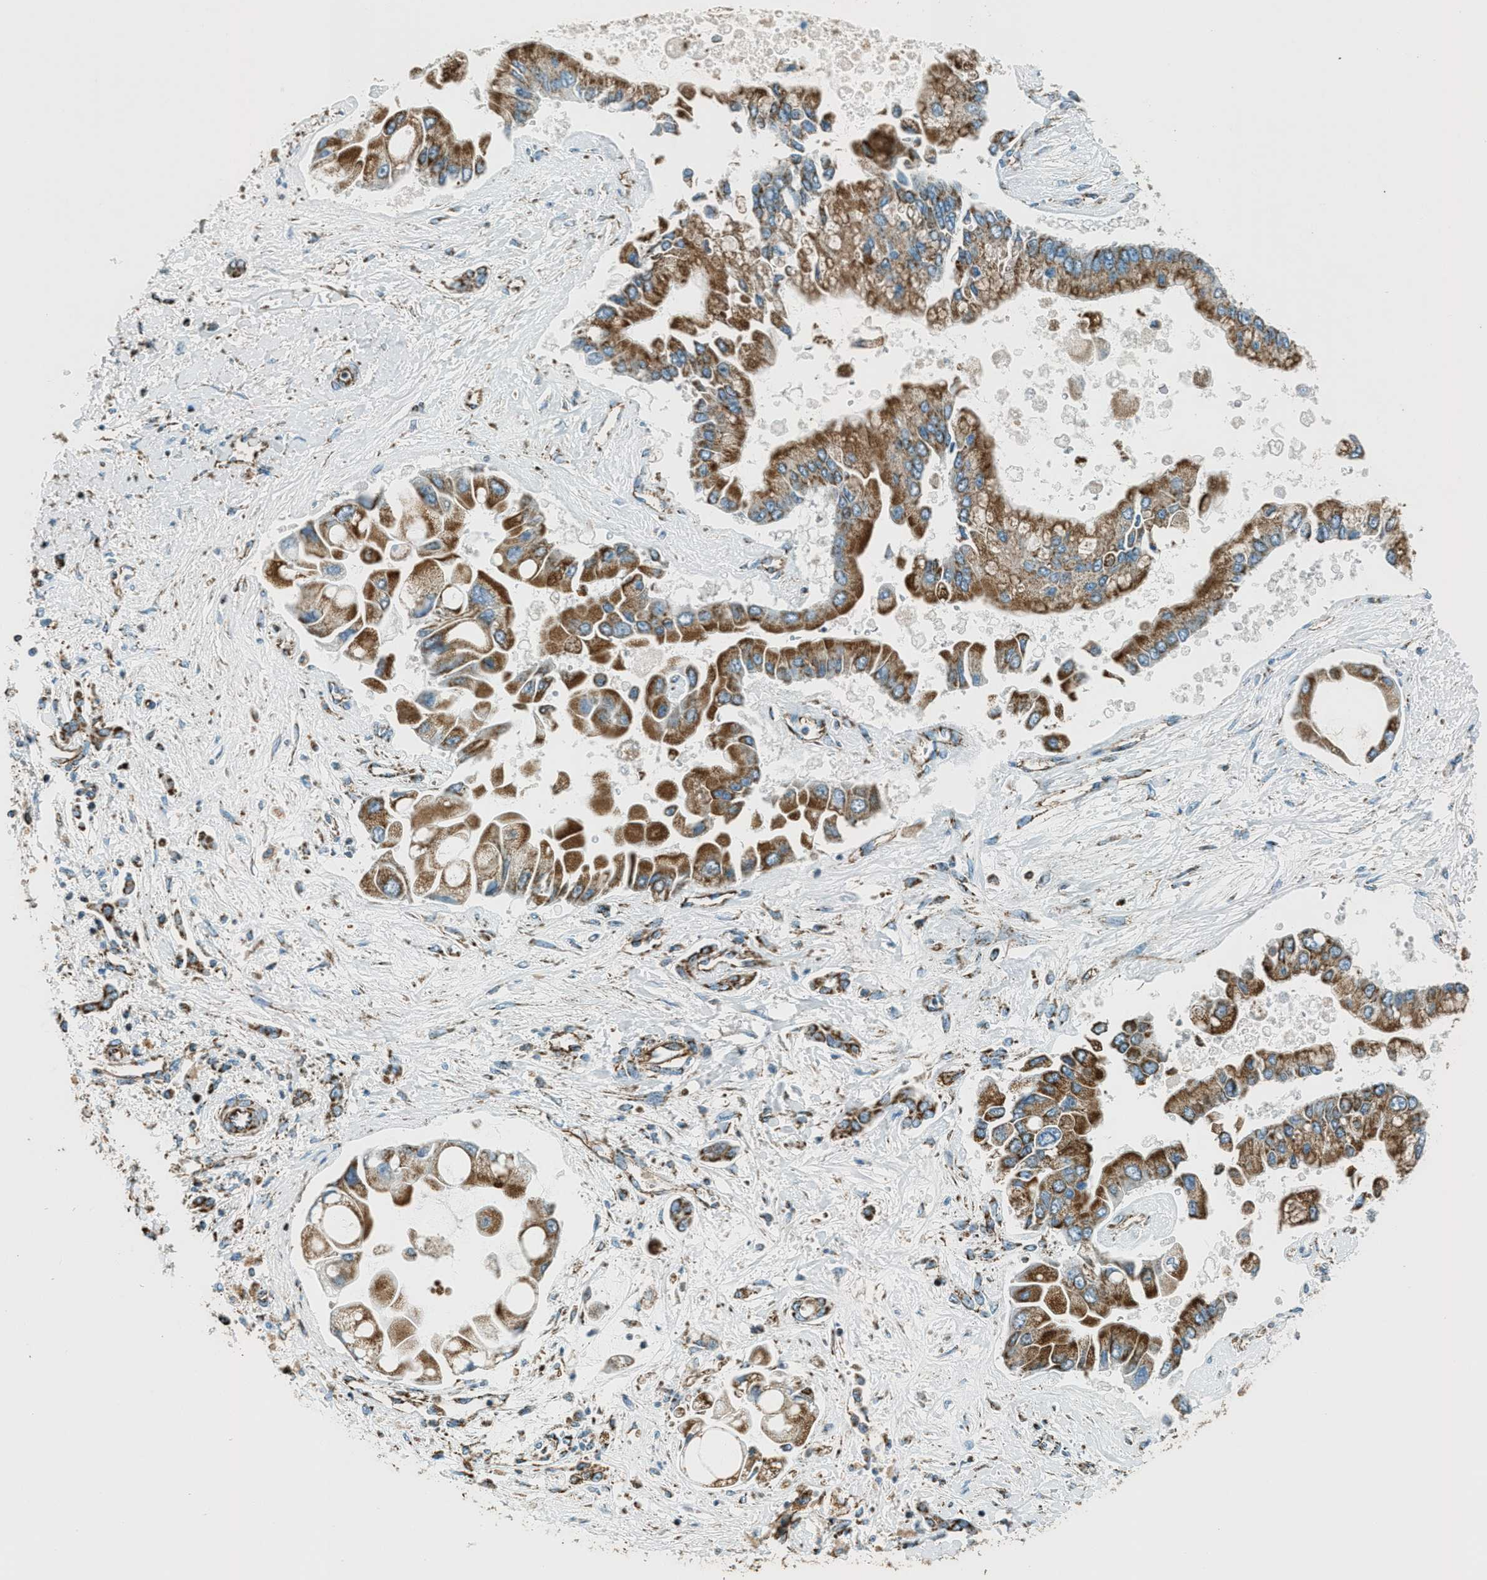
{"staining": {"intensity": "strong", "quantity": ">75%", "location": "cytoplasmic/membranous"}, "tissue": "liver cancer", "cell_type": "Tumor cells", "image_type": "cancer", "snomed": [{"axis": "morphology", "description": "Cholangiocarcinoma"}, {"axis": "topography", "description": "Liver"}], "caption": "A photomicrograph of liver cancer stained for a protein demonstrates strong cytoplasmic/membranous brown staining in tumor cells.", "gene": "CHST15", "patient": {"sex": "male", "age": 50}}